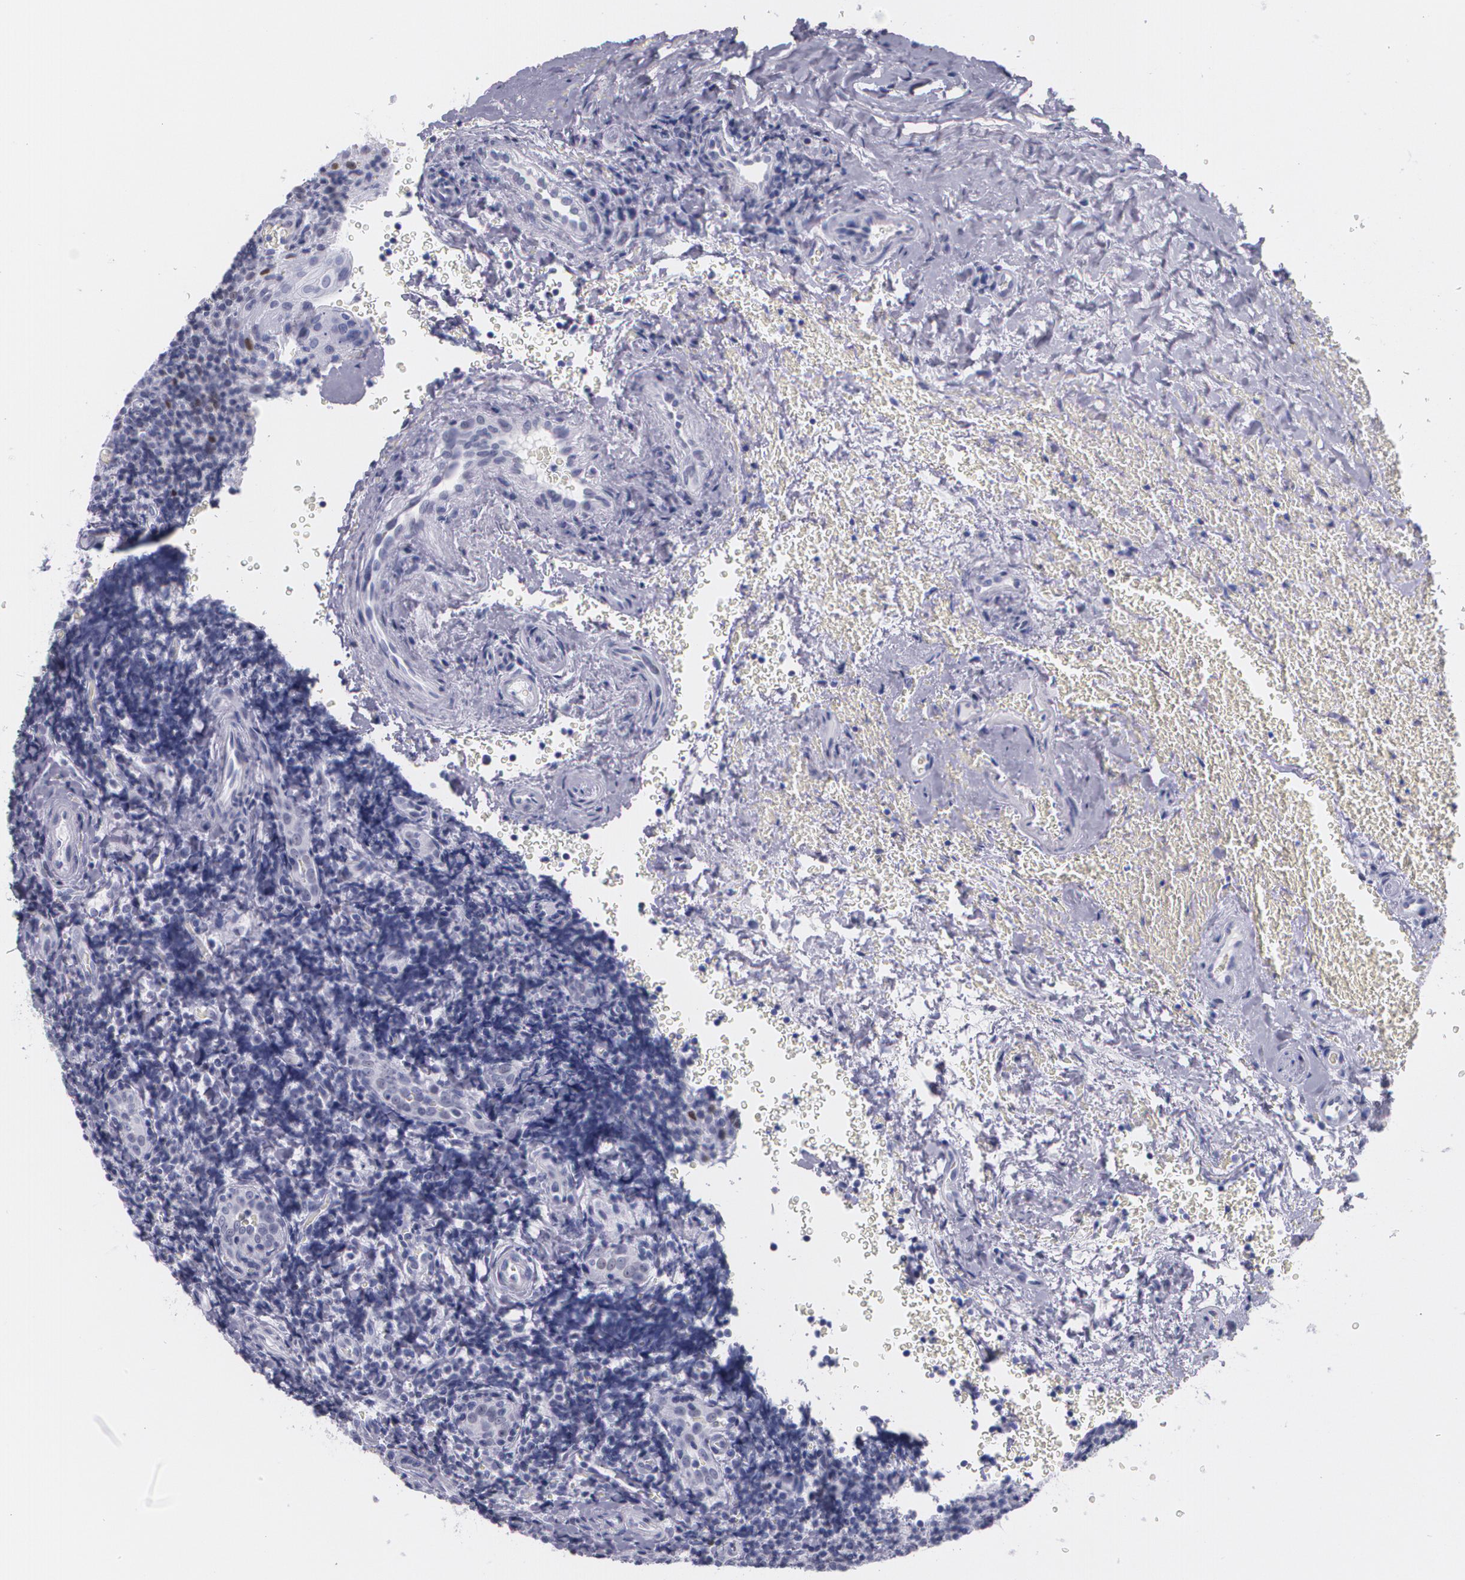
{"staining": {"intensity": "weak", "quantity": "<25%", "location": "nuclear"}, "tissue": "tonsil", "cell_type": "Non-germinal center cells", "image_type": "normal", "snomed": [{"axis": "morphology", "description": "Normal tissue, NOS"}, {"axis": "topography", "description": "Tonsil"}], "caption": "An immunohistochemistry histopathology image of benign tonsil is shown. There is no staining in non-germinal center cells of tonsil. The staining was performed using DAB to visualize the protein expression in brown, while the nuclei were stained in blue with hematoxylin (Magnification: 20x).", "gene": "TP53", "patient": {"sex": "male", "age": 20}}